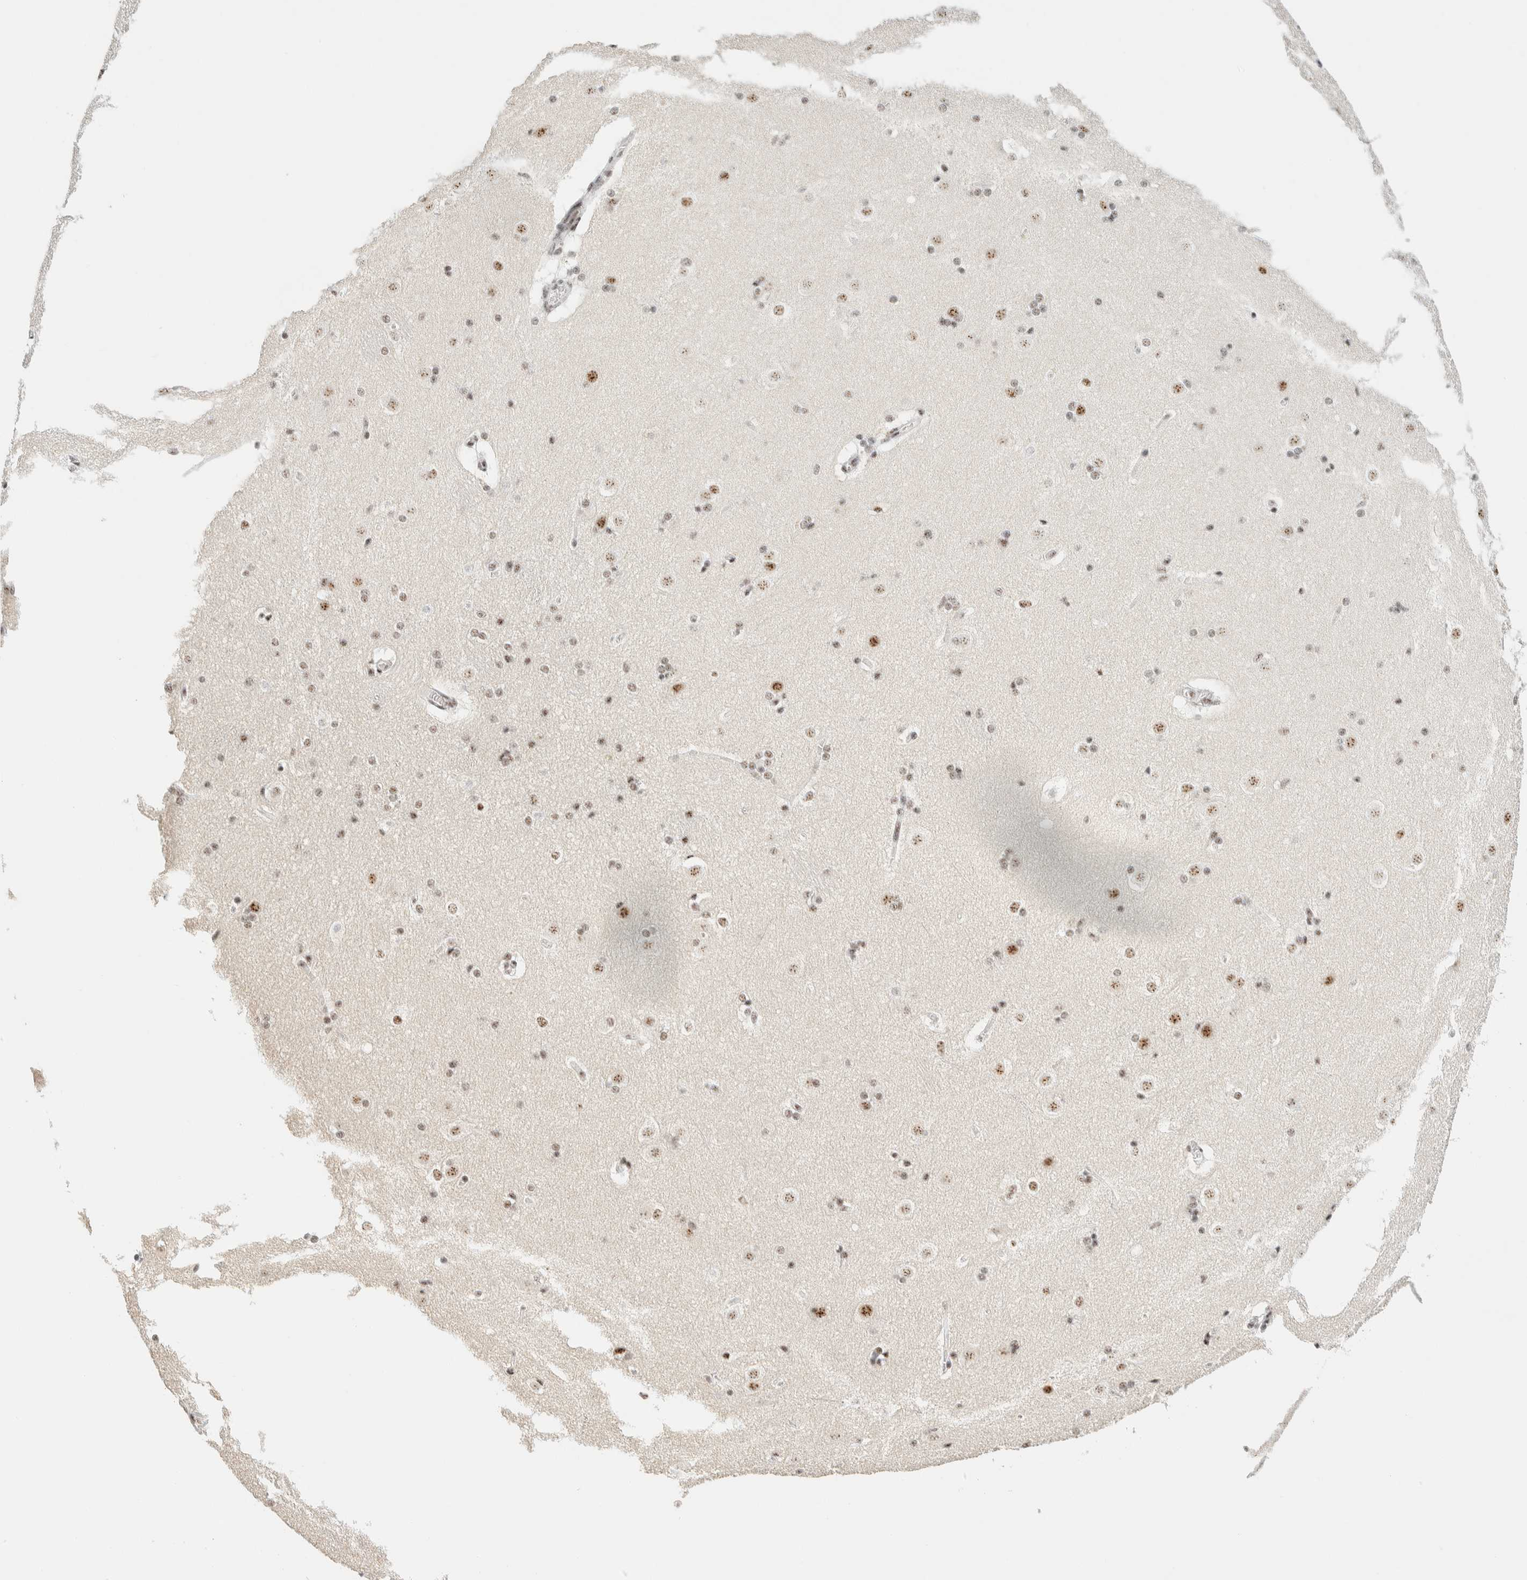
{"staining": {"intensity": "moderate", "quantity": "25%-75%", "location": "nuclear"}, "tissue": "caudate", "cell_type": "Glial cells", "image_type": "normal", "snomed": [{"axis": "morphology", "description": "Normal tissue, NOS"}, {"axis": "topography", "description": "Lateral ventricle wall"}], "caption": "Moderate nuclear expression for a protein is seen in about 25%-75% of glial cells of unremarkable caudate using immunohistochemistry (IHC).", "gene": "SON", "patient": {"sex": "female", "age": 19}}